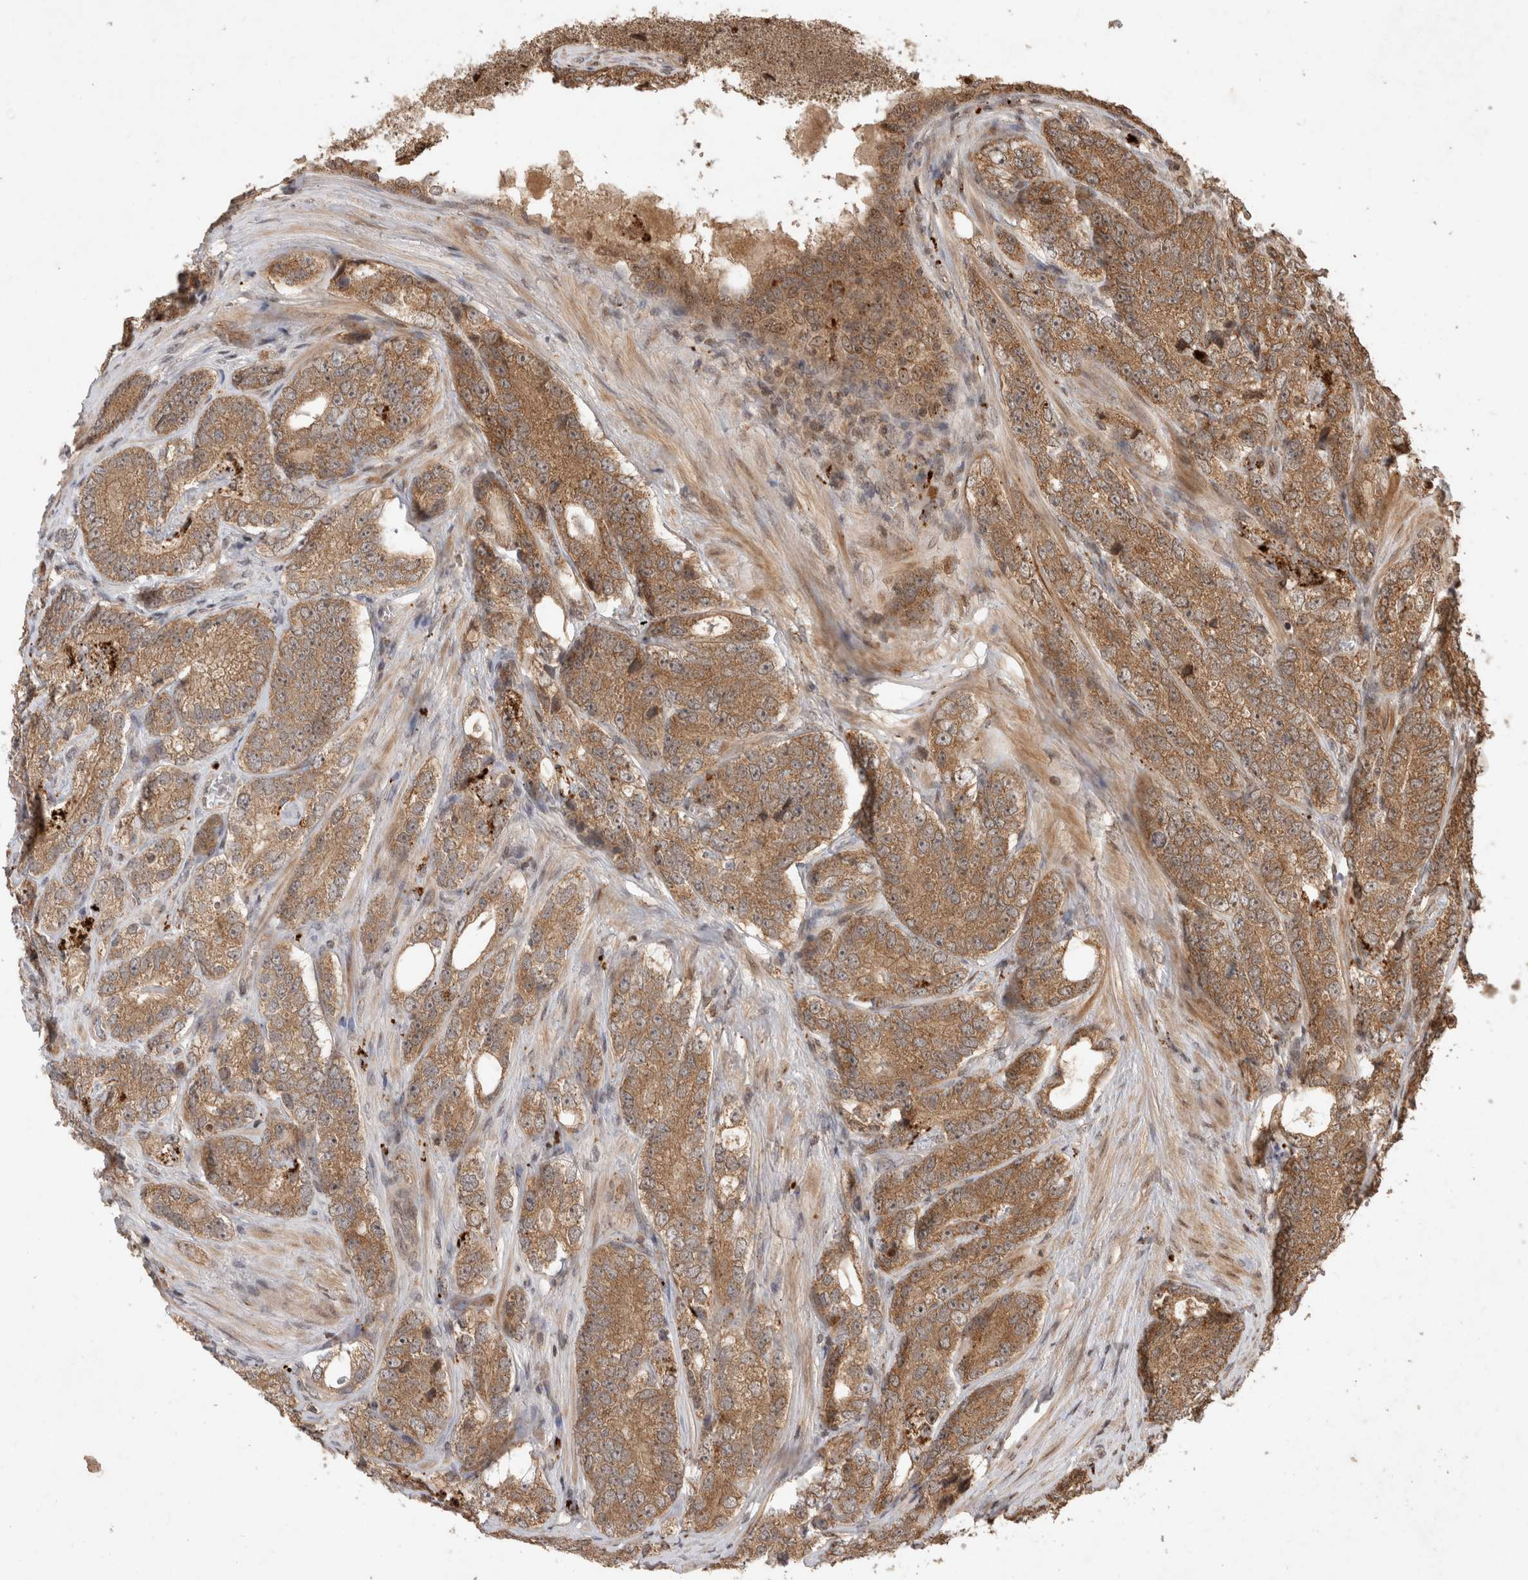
{"staining": {"intensity": "moderate", "quantity": ">75%", "location": "cytoplasmic/membranous"}, "tissue": "prostate cancer", "cell_type": "Tumor cells", "image_type": "cancer", "snomed": [{"axis": "morphology", "description": "Adenocarcinoma, High grade"}, {"axis": "topography", "description": "Prostate"}], "caption": "High-grade adenocarcinoma (prostate) tissue demonstrates moderate cytoplasmic/membranous positivity in approximately >75% of tumor cells", "gene": "FAM221A", "patient": {"sex": "male", "age": 56}}